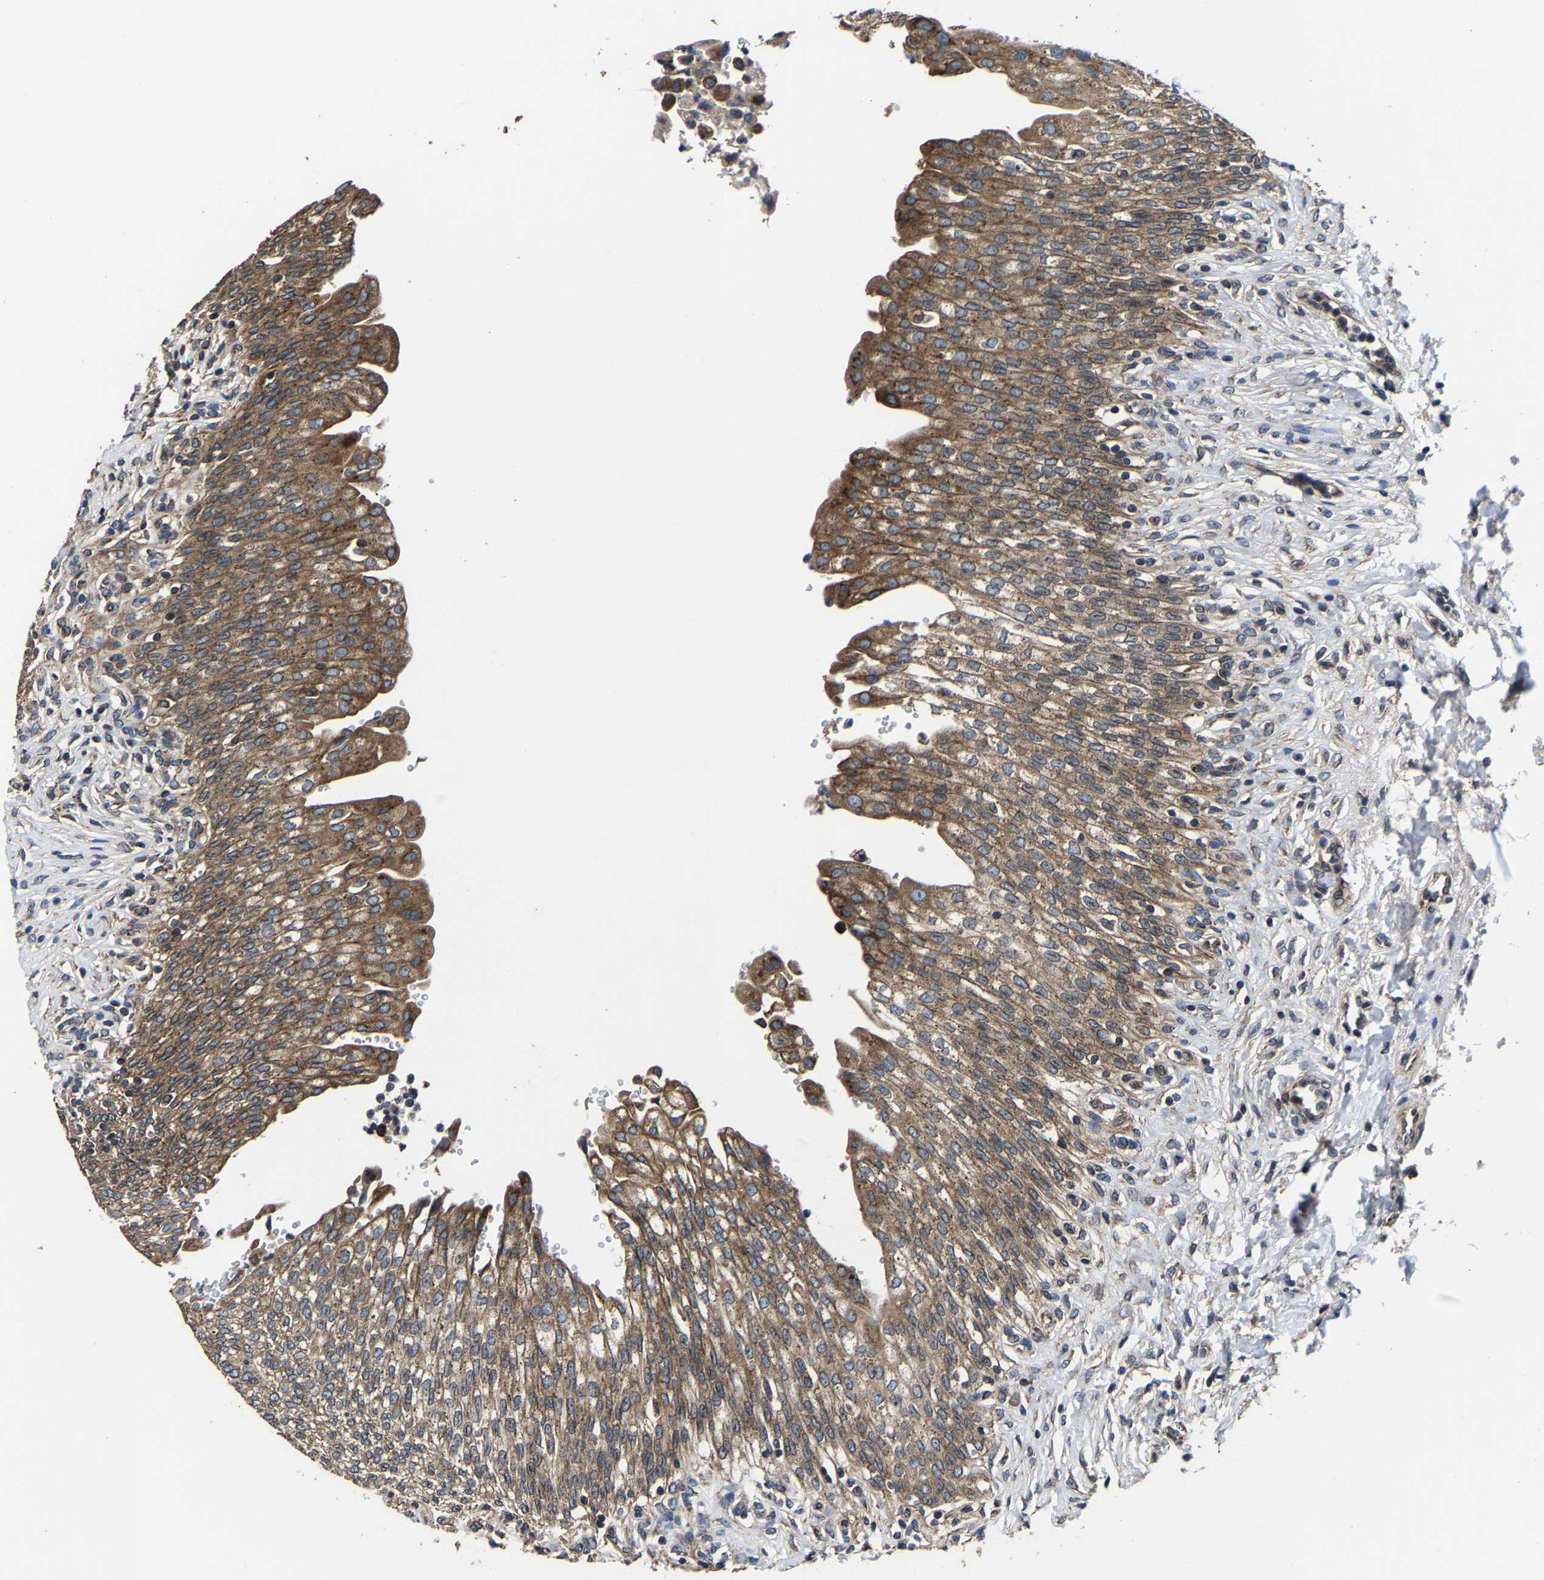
{"staining": {"intensity": "strong", "quantity": ">75%", "location": "cytoplasmic/membranous"}, "tissue": "urinary bladder", "cell_type": "Urothelial cells", "image_type": "normal", "snomed": [{"axis": "morphology", "description": "Urothelial carcinoma, High grade"}, {"axis": "topography", "description": "Urinary bladder"}], "caption": "IHC staining of unremarkable urinary bladder, which exhibits high levels of strong cytoplasmic/membranous staining in approximately >75% of urothelial cells indicating strong cytoplasmic/membranous protein positivity. The staining was performed using DAB (brown) for protein detection and nuclei were counterstained in hematoxylin (blue).", "gene": "EBAG9", "patient": {"sex": "male", "age": 46}}